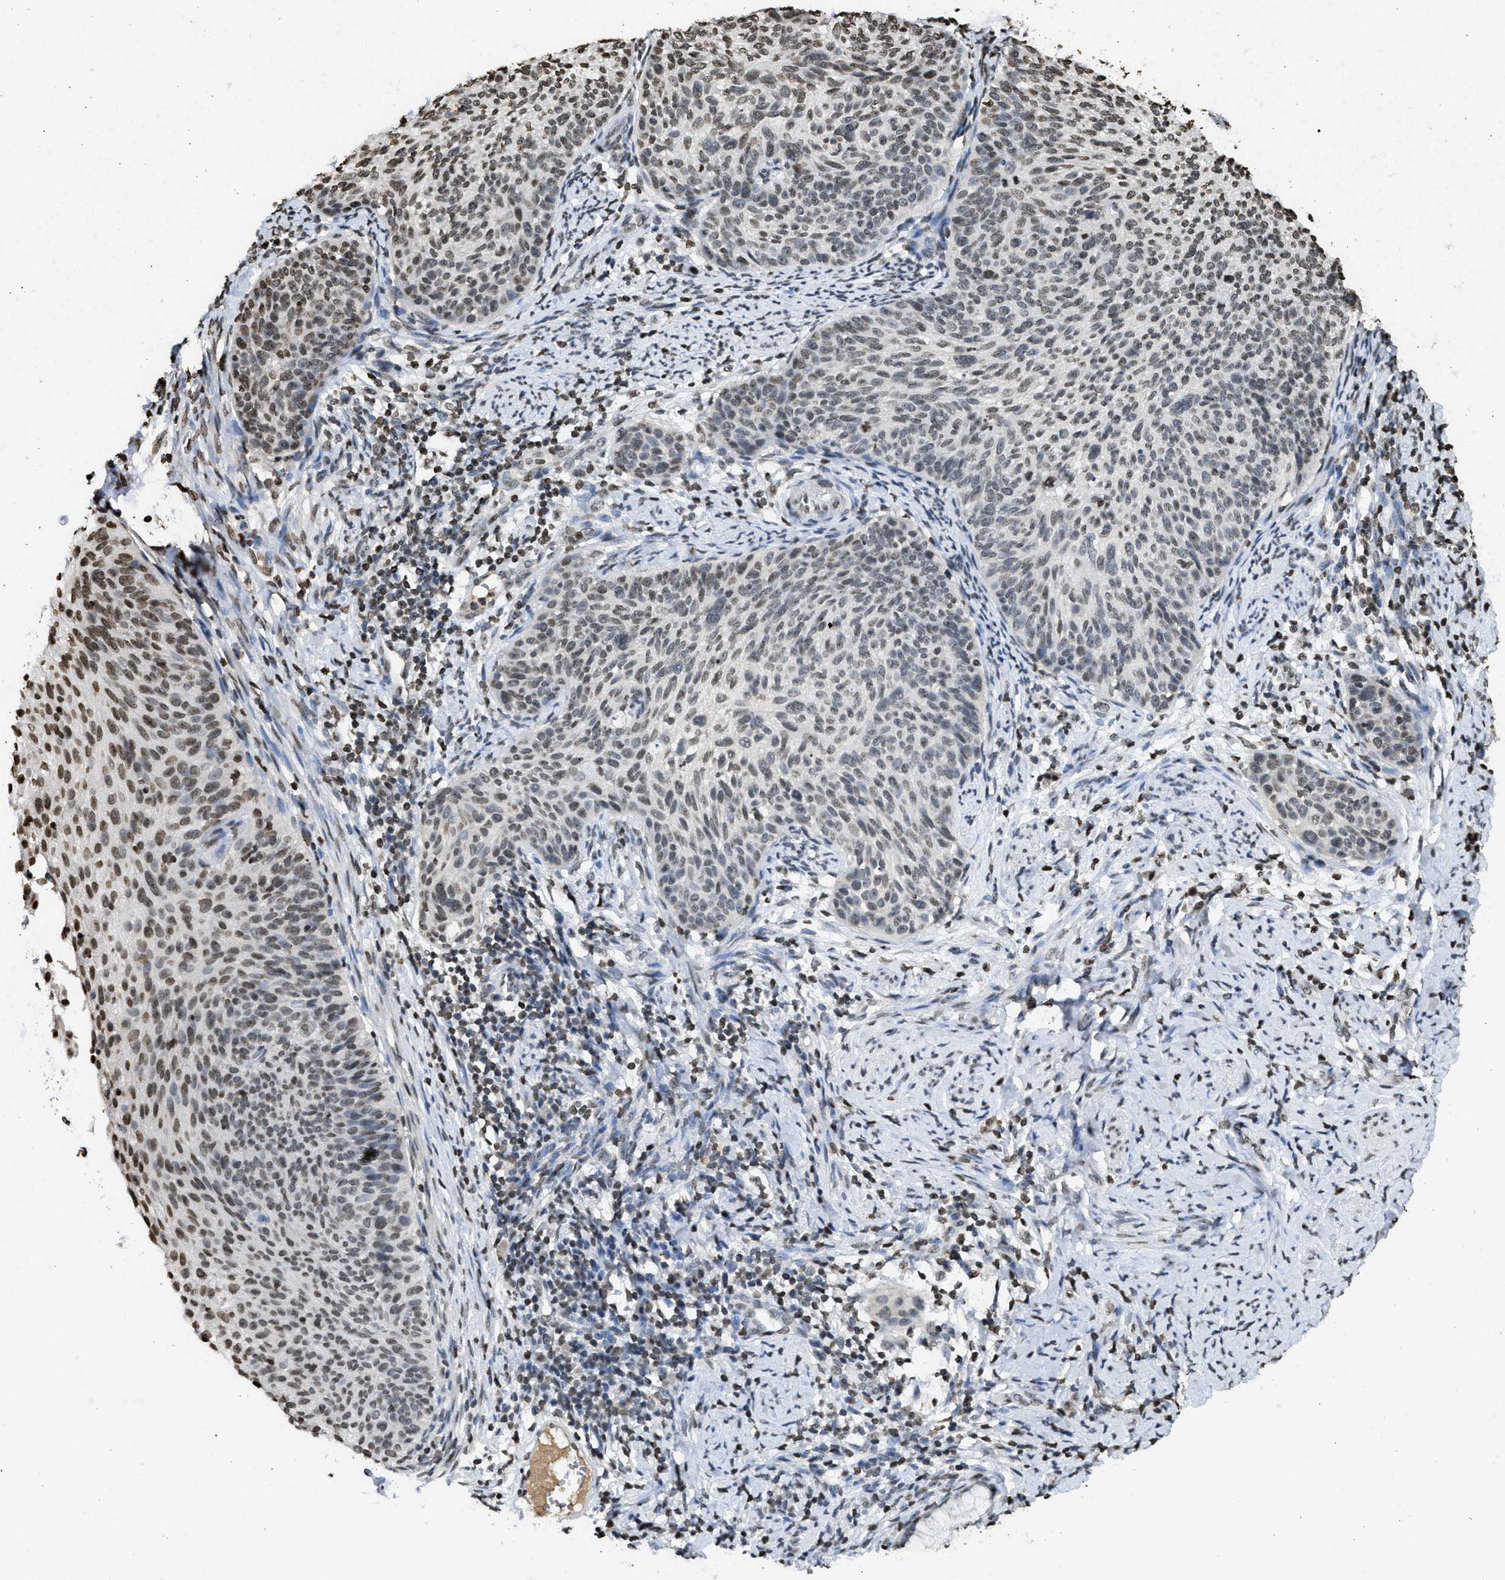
{"staining": {"intensity": "weak", "quantity": ">75%", "location": "nuclear"}, "tissue": "cervical cancer", "cell_type": "Tumor cells", "image_type": "cancer", "snomed": [{"axis": "morphology", "description": "Squamous cell carcinoma, NOS"}, {"axis": "topography", "description": "Cervix"}], "caption": "Cervical cancer tissue displays weak nuclear expression in approximately >75% of tumor cells The staining is performed using DAB brown chromogen to label protein expression. The nuclei are counter-stained blue using hematoxylin.", "gene": "RRAGC", "patient": {"sex": "female", "age": 70}}